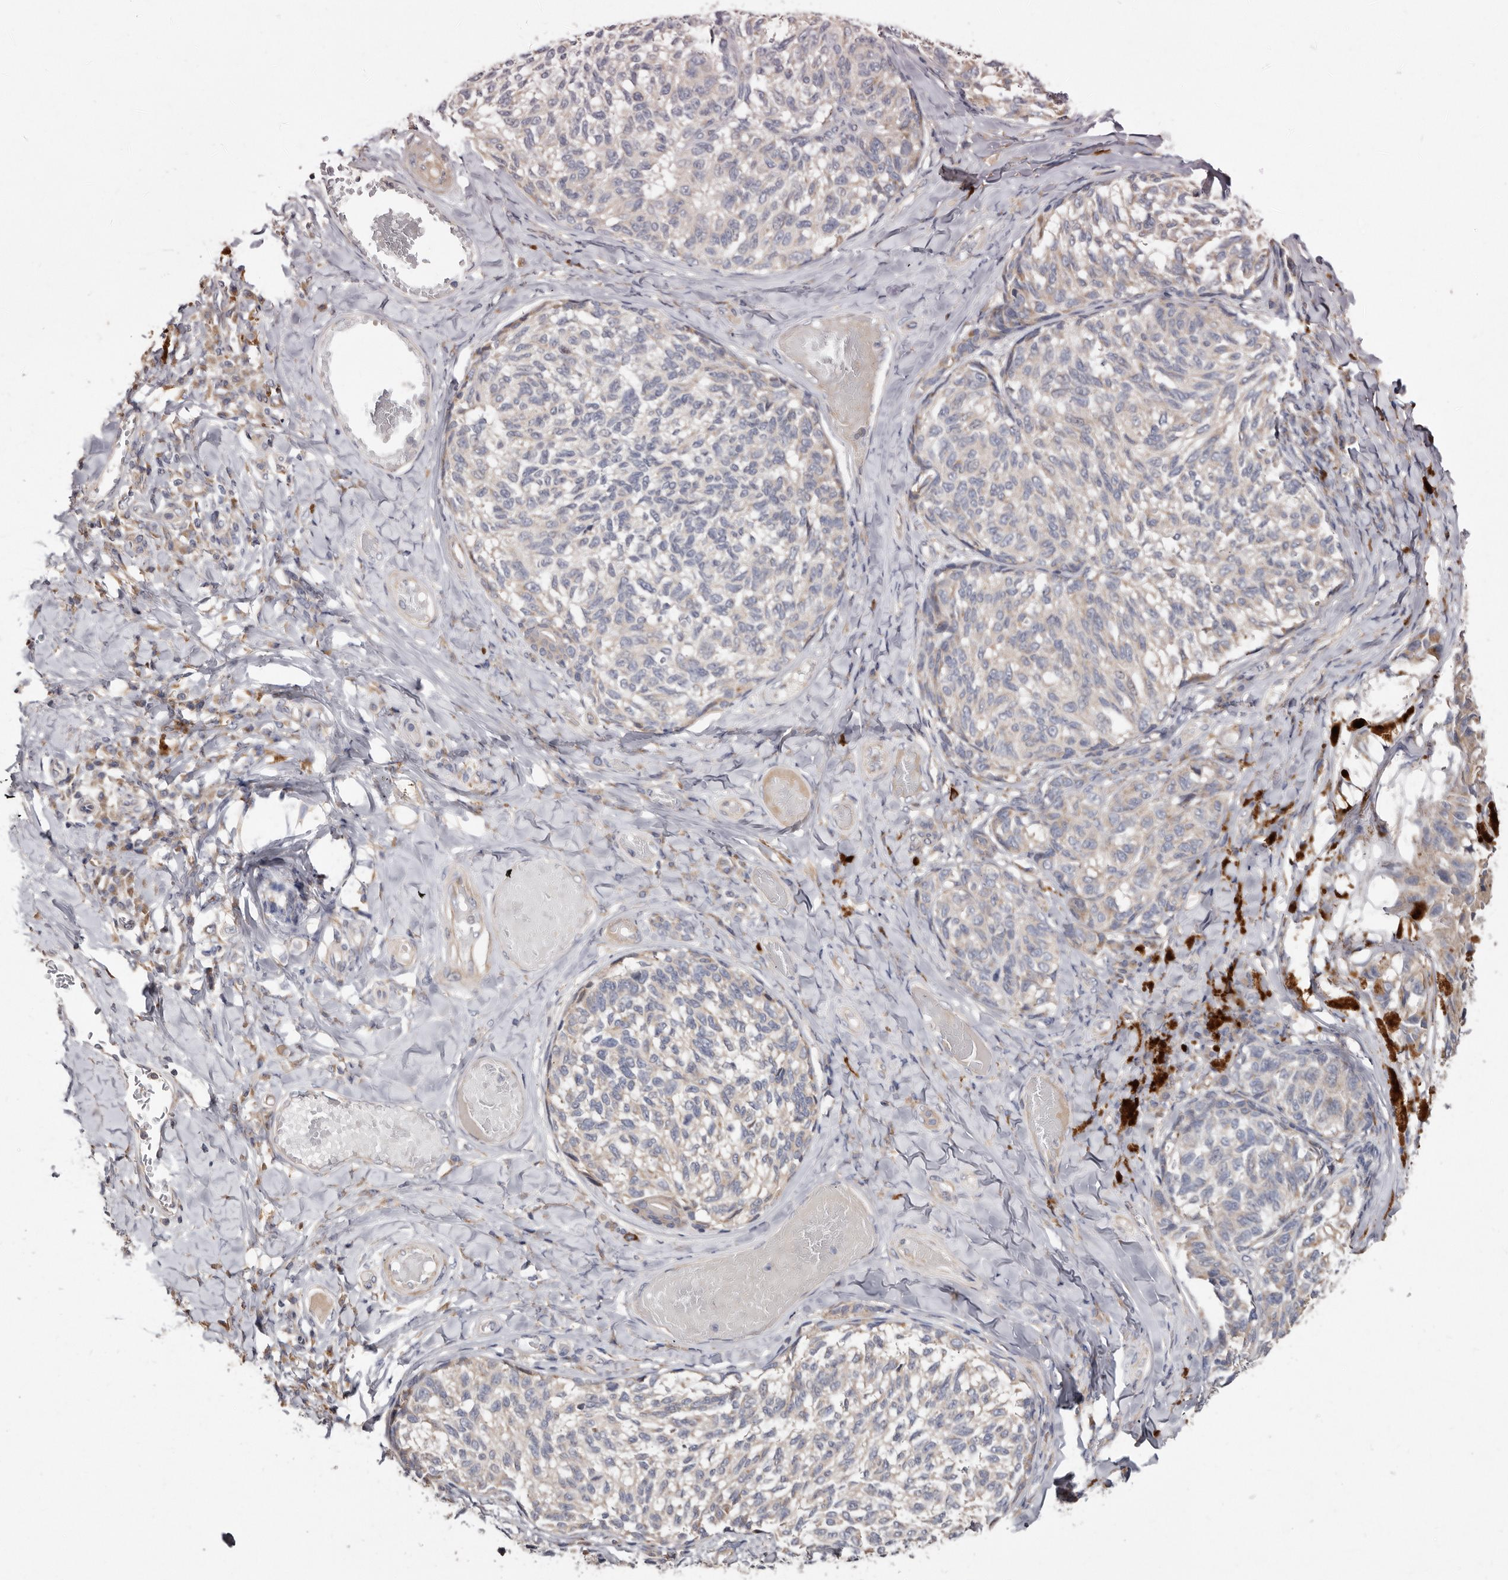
{"staining": {"intensity": "weak", "quantity": "<25%", "location": "cytoplasmic/membranous"}, "tissue": "melanoma", "cell_type": "Tumor cells", "image_type": "cancer", "snomed": [{"axis": "morphology", "description": "Malignant melanoma, NOS"}, {"axis": "topography", "description": "Skin"}], "caption": "High magnification brightfield microscopy of melanoma stained with DAB (brown) and counterstained with hematoxylin (blue): tumor cells show no significant staining.", "gene": "ASIC5", "patient": {"sex": "female", "age": 73}}